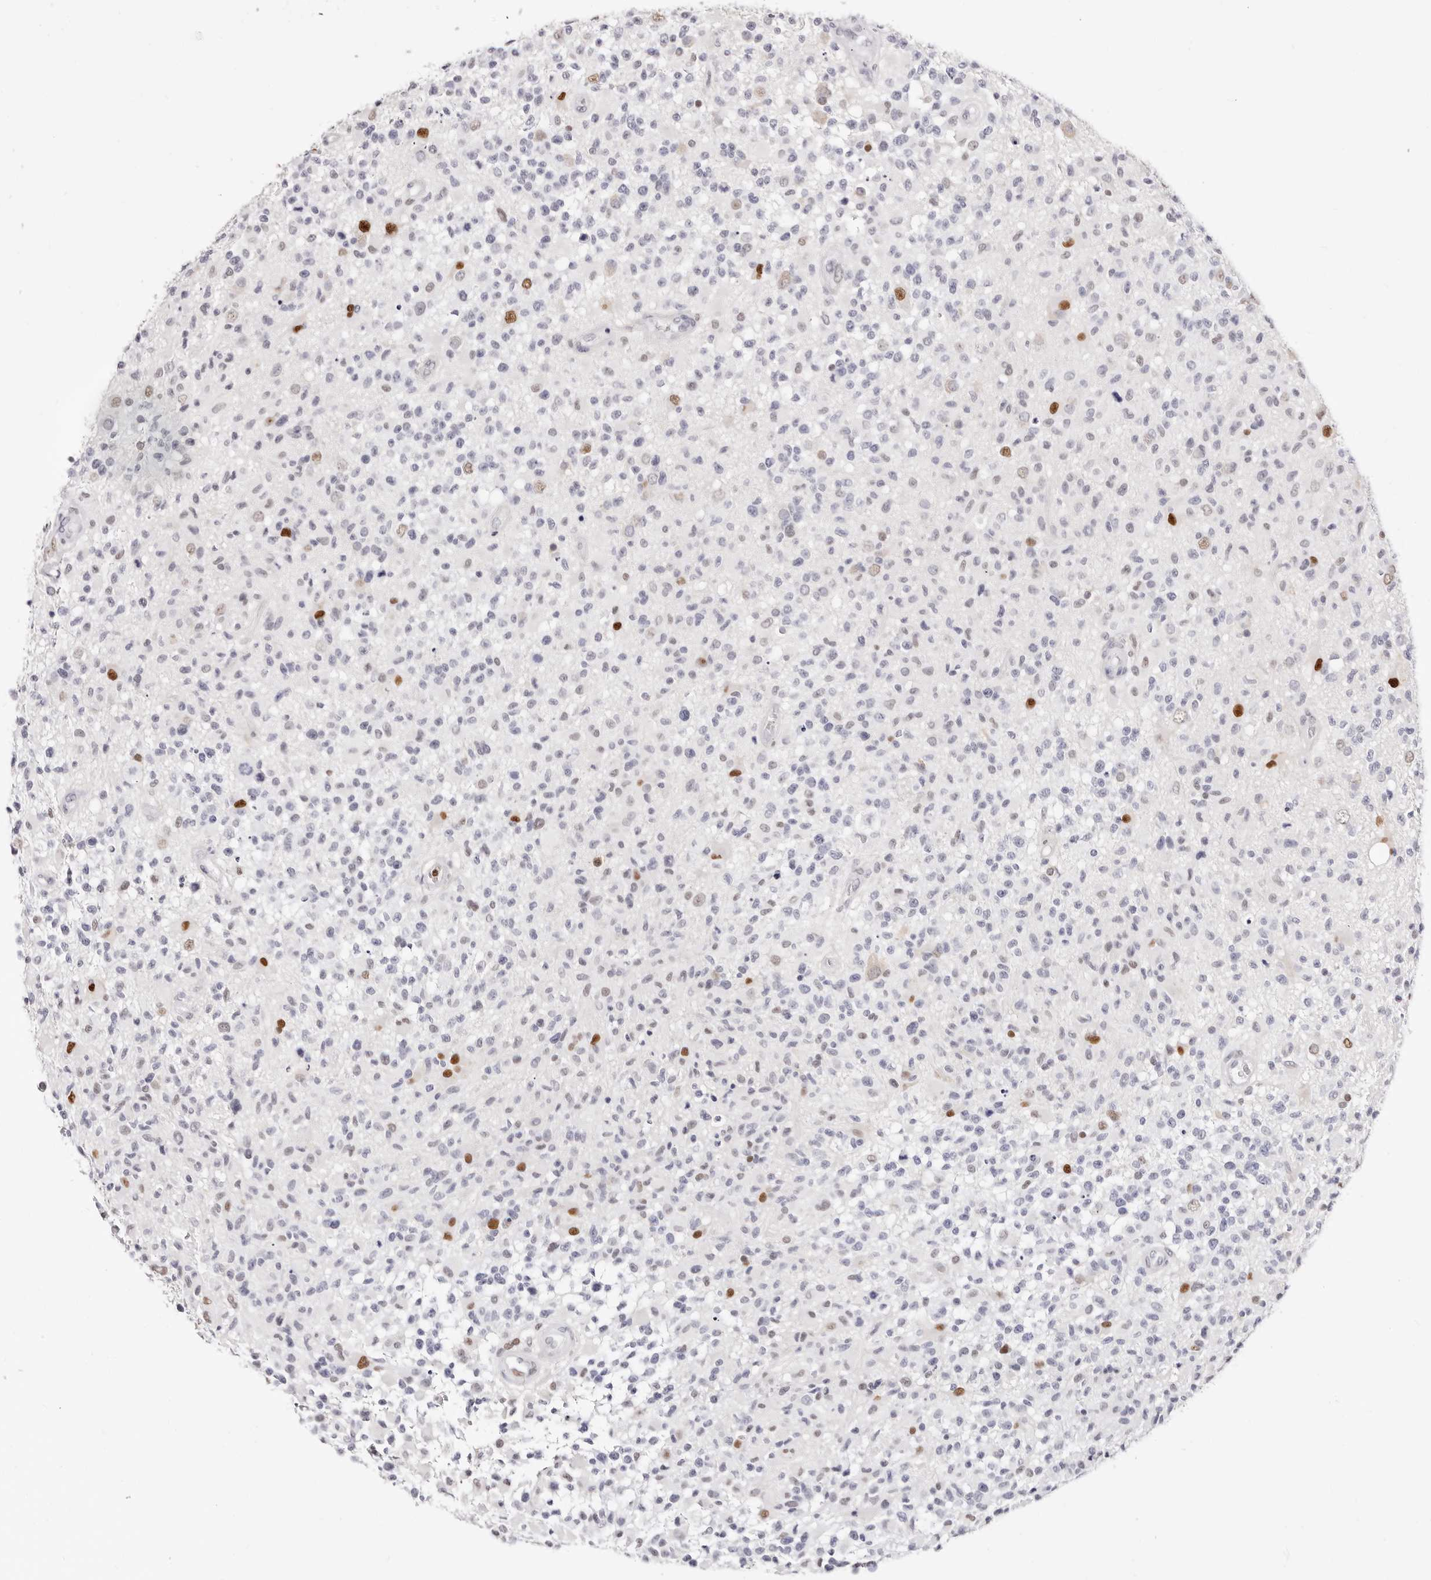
{"staining": {"intensity": "strong", "quantity": "<25%", "location": "nuclear"}, "tissue": "glioma", "cell_type": "Tumor cells", "image_type": "cancer", "snomed": [{"axis": "morphology", "description": "Glioma, malignant, High grade"}, {"axis": "morphology", "description": "Glioblastoma, NOS"}, {"axis": "topography", "description": "Brain"}], "caption": "DAB (3,3'-diaminobenzidine) immunohistochemical staining of human malignant glioma (high-grade) displays strong nuclear protein positivity in about <25% of tumor cells.", "gene": "TKT", "patient": {"sex": "male", "age": 60}}